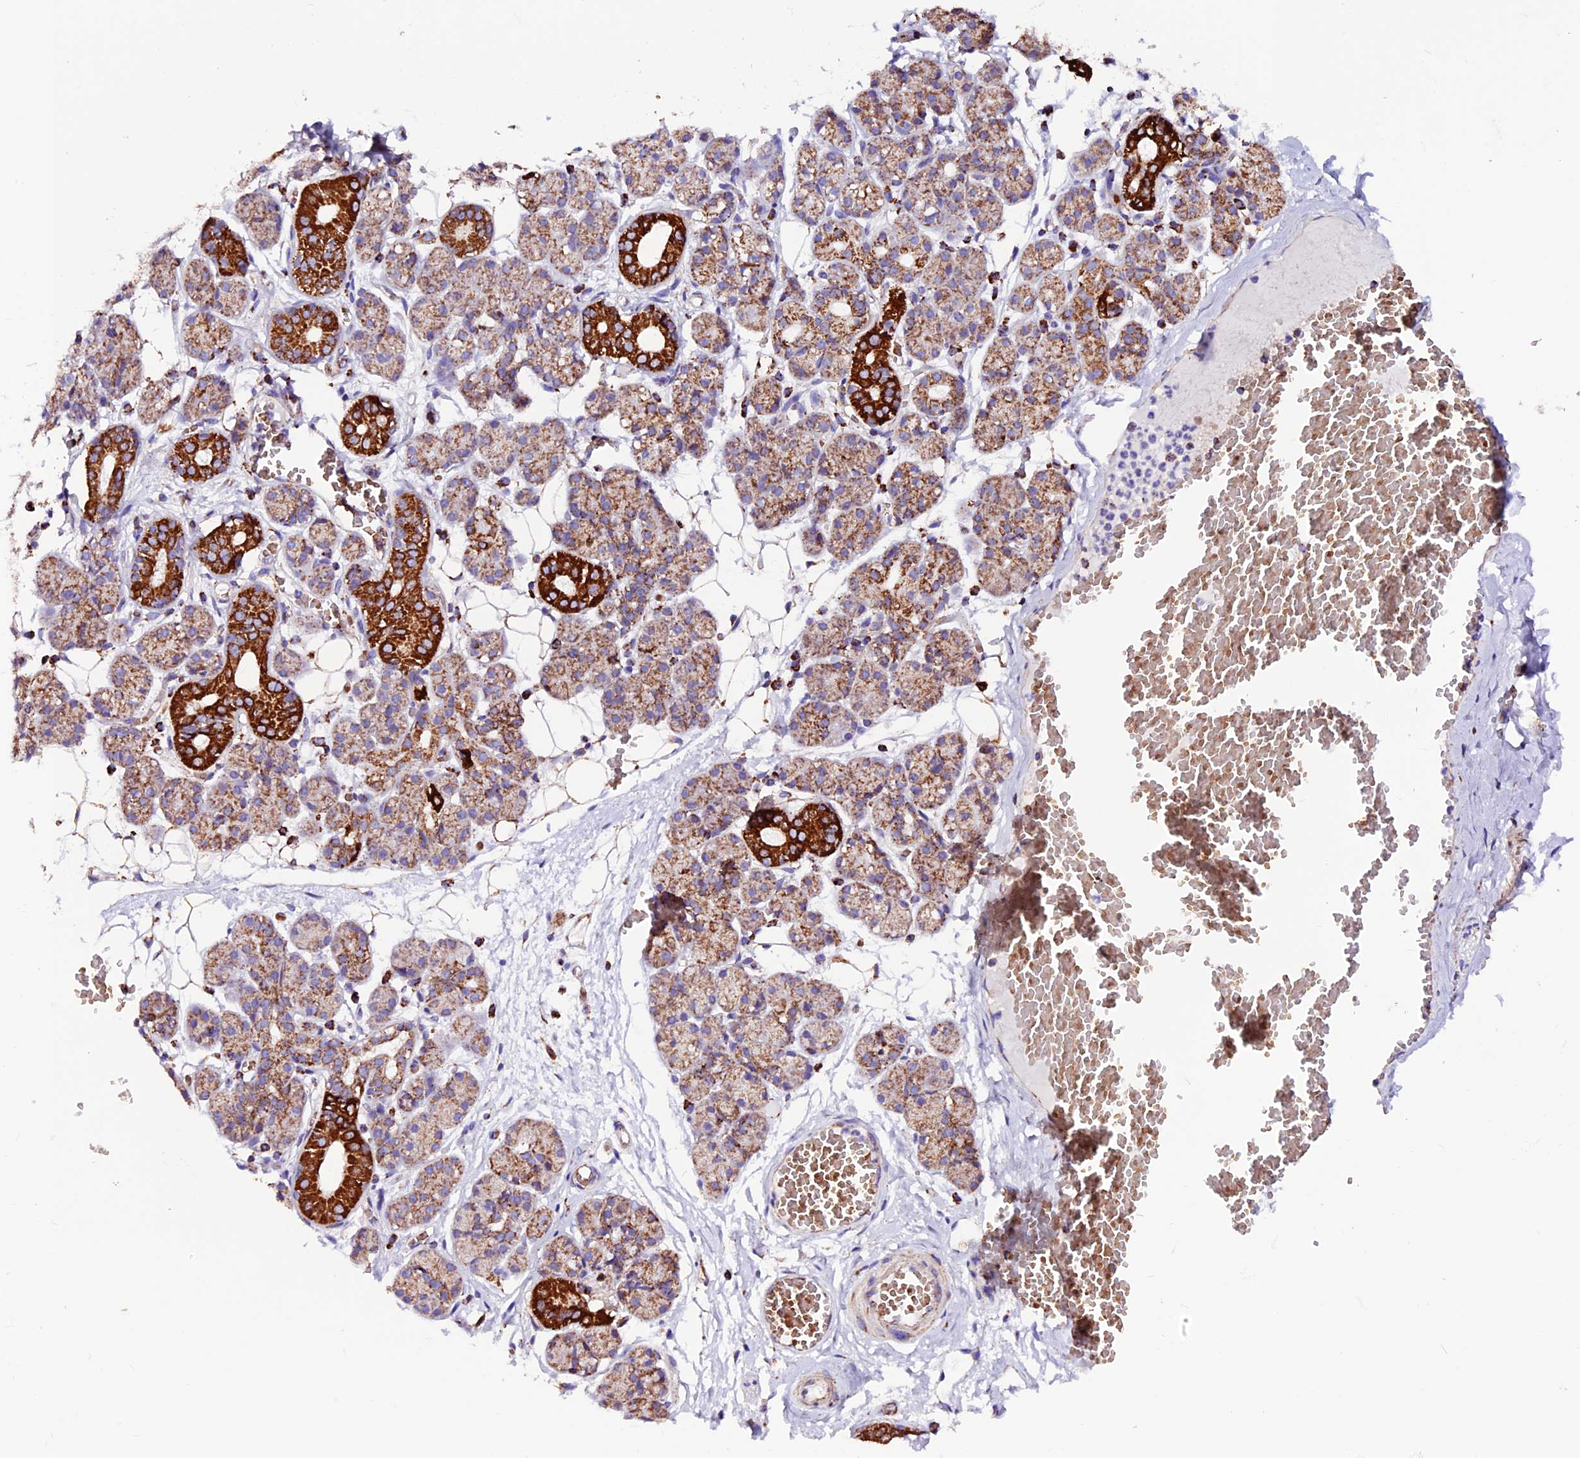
{"staining": {"intensity": "strong", "quantity": "25%-75%", "location": "cytoplasmic/membranous"}, "tissue": "salivary gland", "cell_type": "Glandular cells", "image_type": "normal", "snomed": [{"axis": "morphology", "description": "Normal tissue, NOS"}, {"axis": "topography", "description": "Salivary gland"}], "caption": "IHC staining of normal salivary gland, which exhibits high levels of strong cytoplasmic/membranous expression in approximately 25%-75% of glandular cells indicating strong cytoplasmic/membranous protein staining. The staining was performed using DAB (brown) for protein detection and nuclei were counterstained in hematoxylin (blue).", "gene": "CX3CL1", "patient": {"sex": "male", "age": 63}}